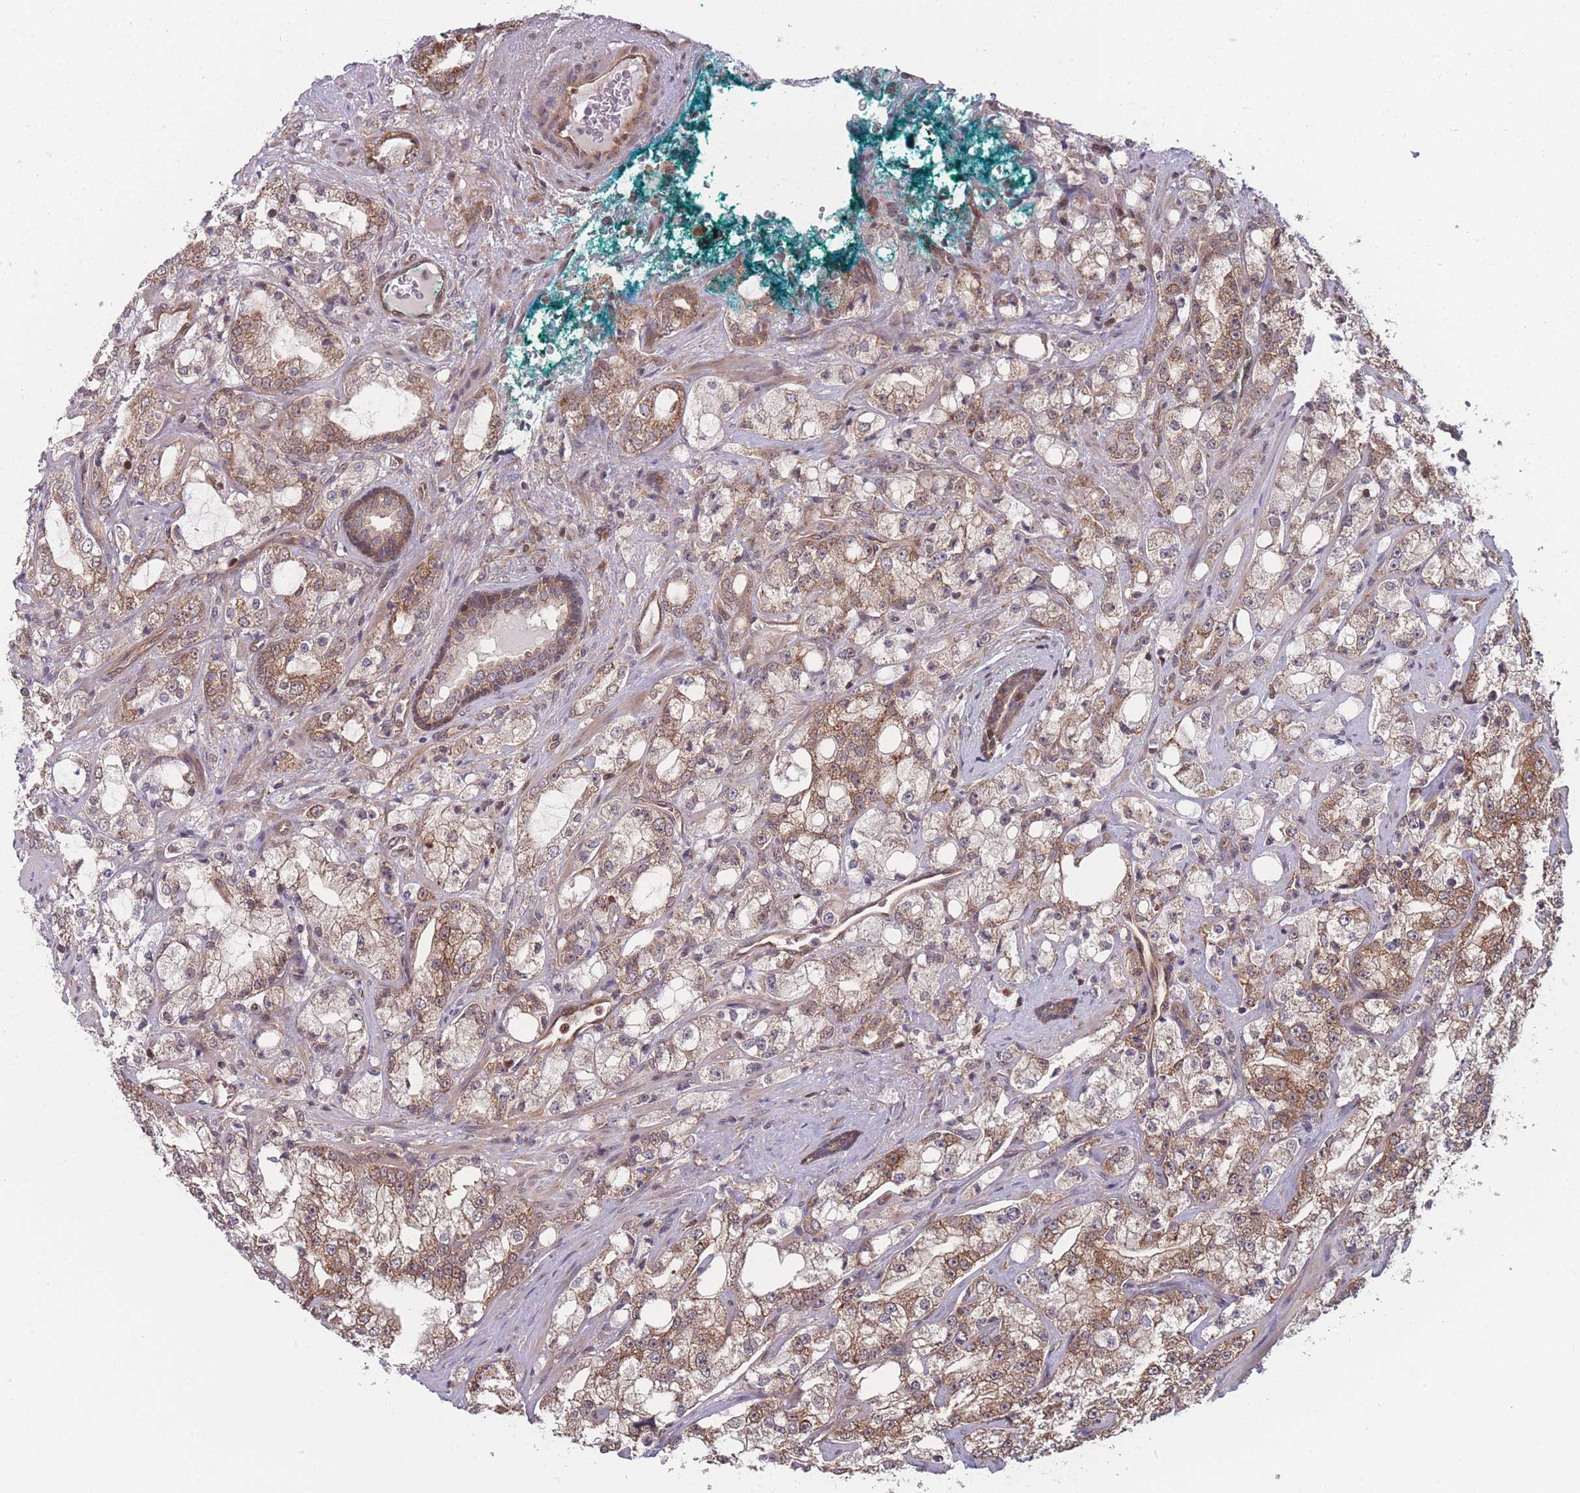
{"staining": {"intensity": "moderate", "quantity": ">75%", "location": "cytoplasmic/membranous"}, "tissue": "prostate cancer", "cell_type": "Tumor cells", "image_type": "cancer", "snomed": [{"axis": "morphology", "description": "Adenocarcinoma, High grade"}, {"axis": "topography", "description": "Prostate"}], "caption": "A high-resolution micrograph shows IHC staining of prostate cancer, which demonstrates moderate cytoplasmic/membranous staining in about >75% of tumor cells.", "gene": "RPS18", "patient": {"sex": "male", "age": 64}}